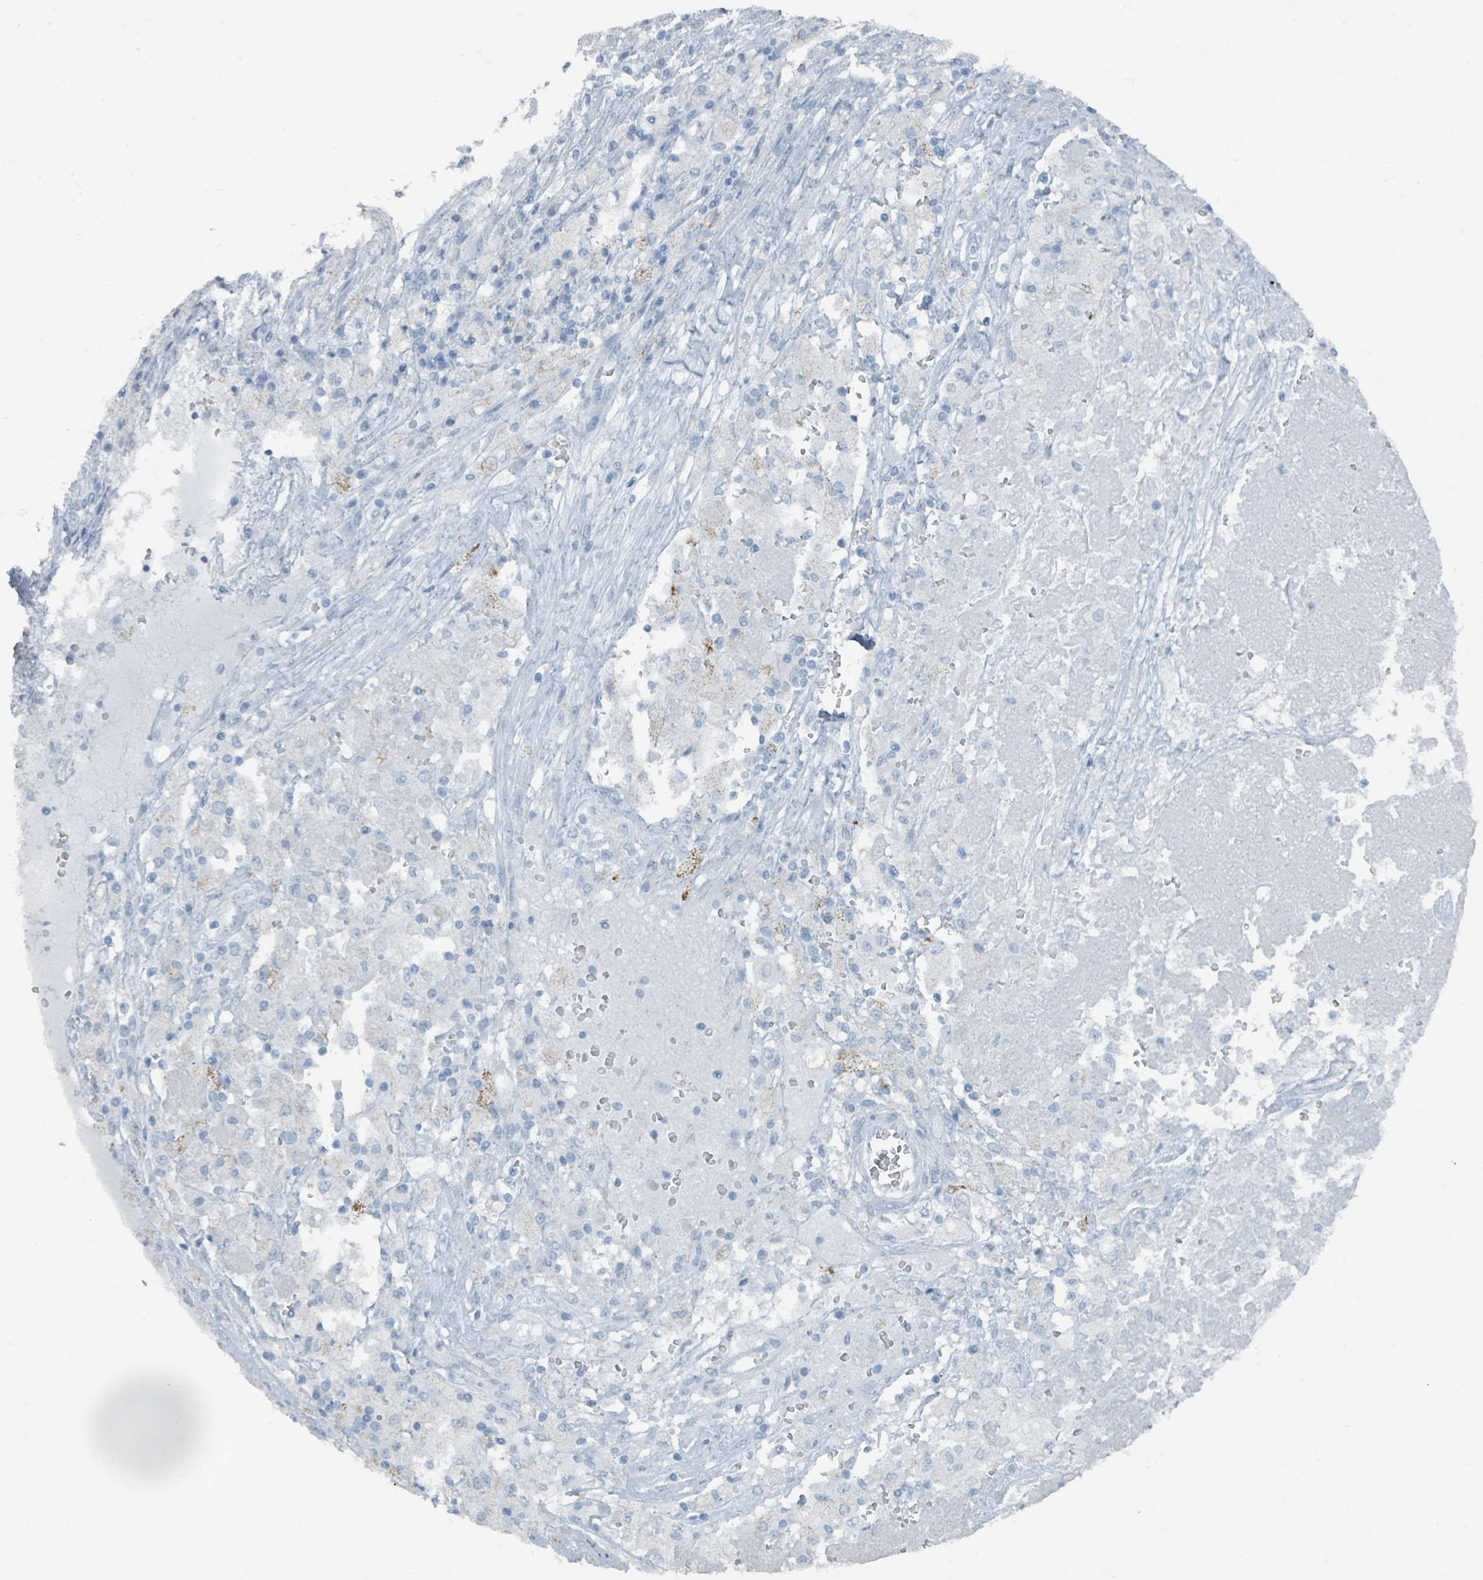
{"staining": {"intensity": "negative", "quantity": "none", "location": "none"}, "tissue": "ovarian cancer", "cell_type": "Tumor cells", "image_type": "cancer", "snomed": [{"axis": "morphology", "description": "Carcinoma, endometroid"}, {"axis": "topography", "description": "Ovary"}], "caption": "IHC of human ovarian cancer (endometroid carcinoma) exhibits no positivity in tumor cells.", "gene": "GAMT", "patient": {"sex": "female", "age": 42}}